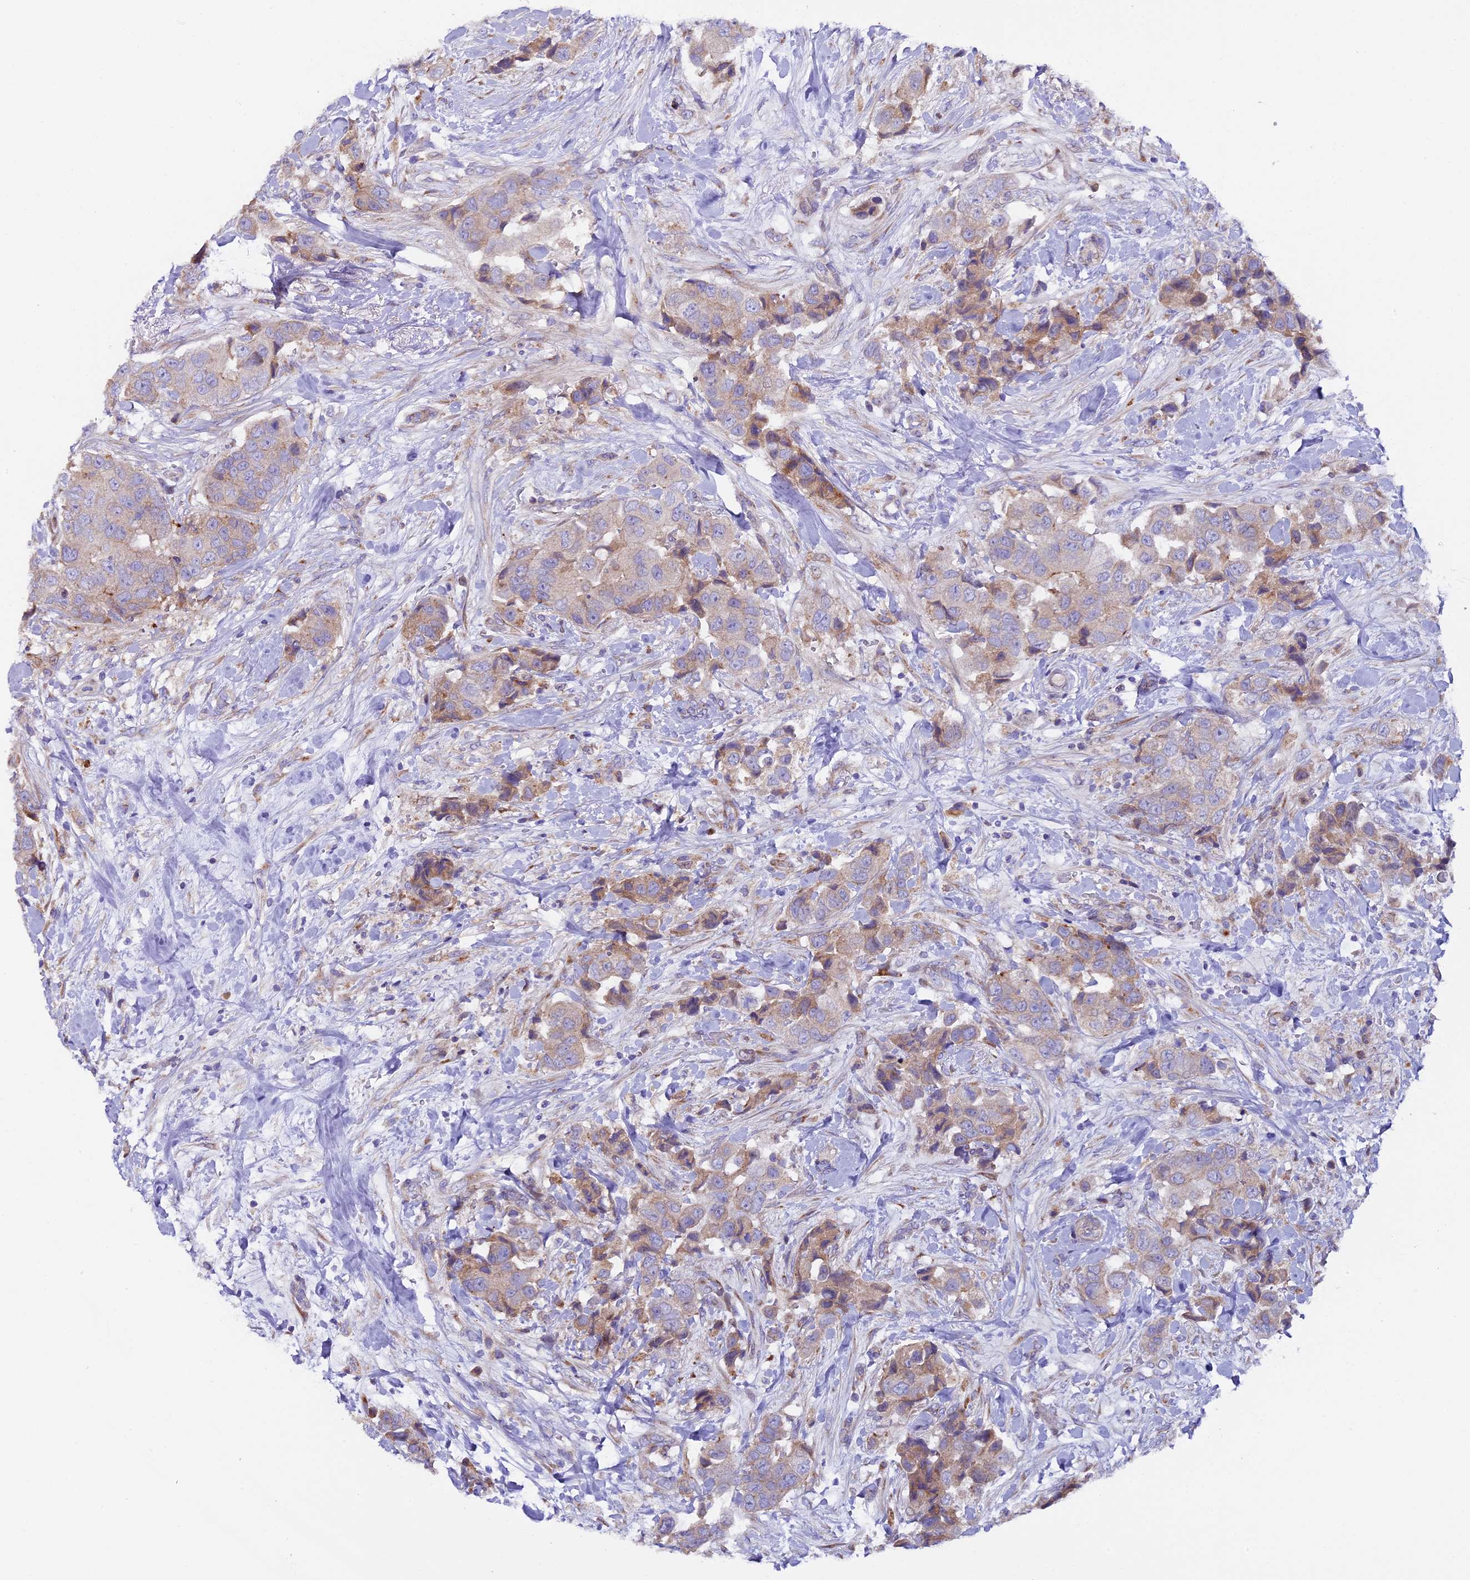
{"staining": {"intensity": "weak", "quantity": "<25%", "location": "cytoplasmic/membranous"}, "tissue": "breast cancer", "cell_type": "Tumor cells", "image_type": "cancer", "snomed": [{"axis": "morphology", "description": "Normal tissue, NOS"}, {"axis": "morphology", "description": "Duct carcinoma"}, {"axis": "topography", "description": "Breast"}], "caption": "DAB (3,3'-diaminobenzidine) immunohistochemical staining of intraductal carcinoma (breast) exhibits no significant staining in tumor cells. (Brightfield microscopy of DAB (3,3'-diaminobenzidine) immunohistochemistry (IHC) at high magnification).", "gene": "PIGU", "patient": {"sex": "female", "age": 62}}